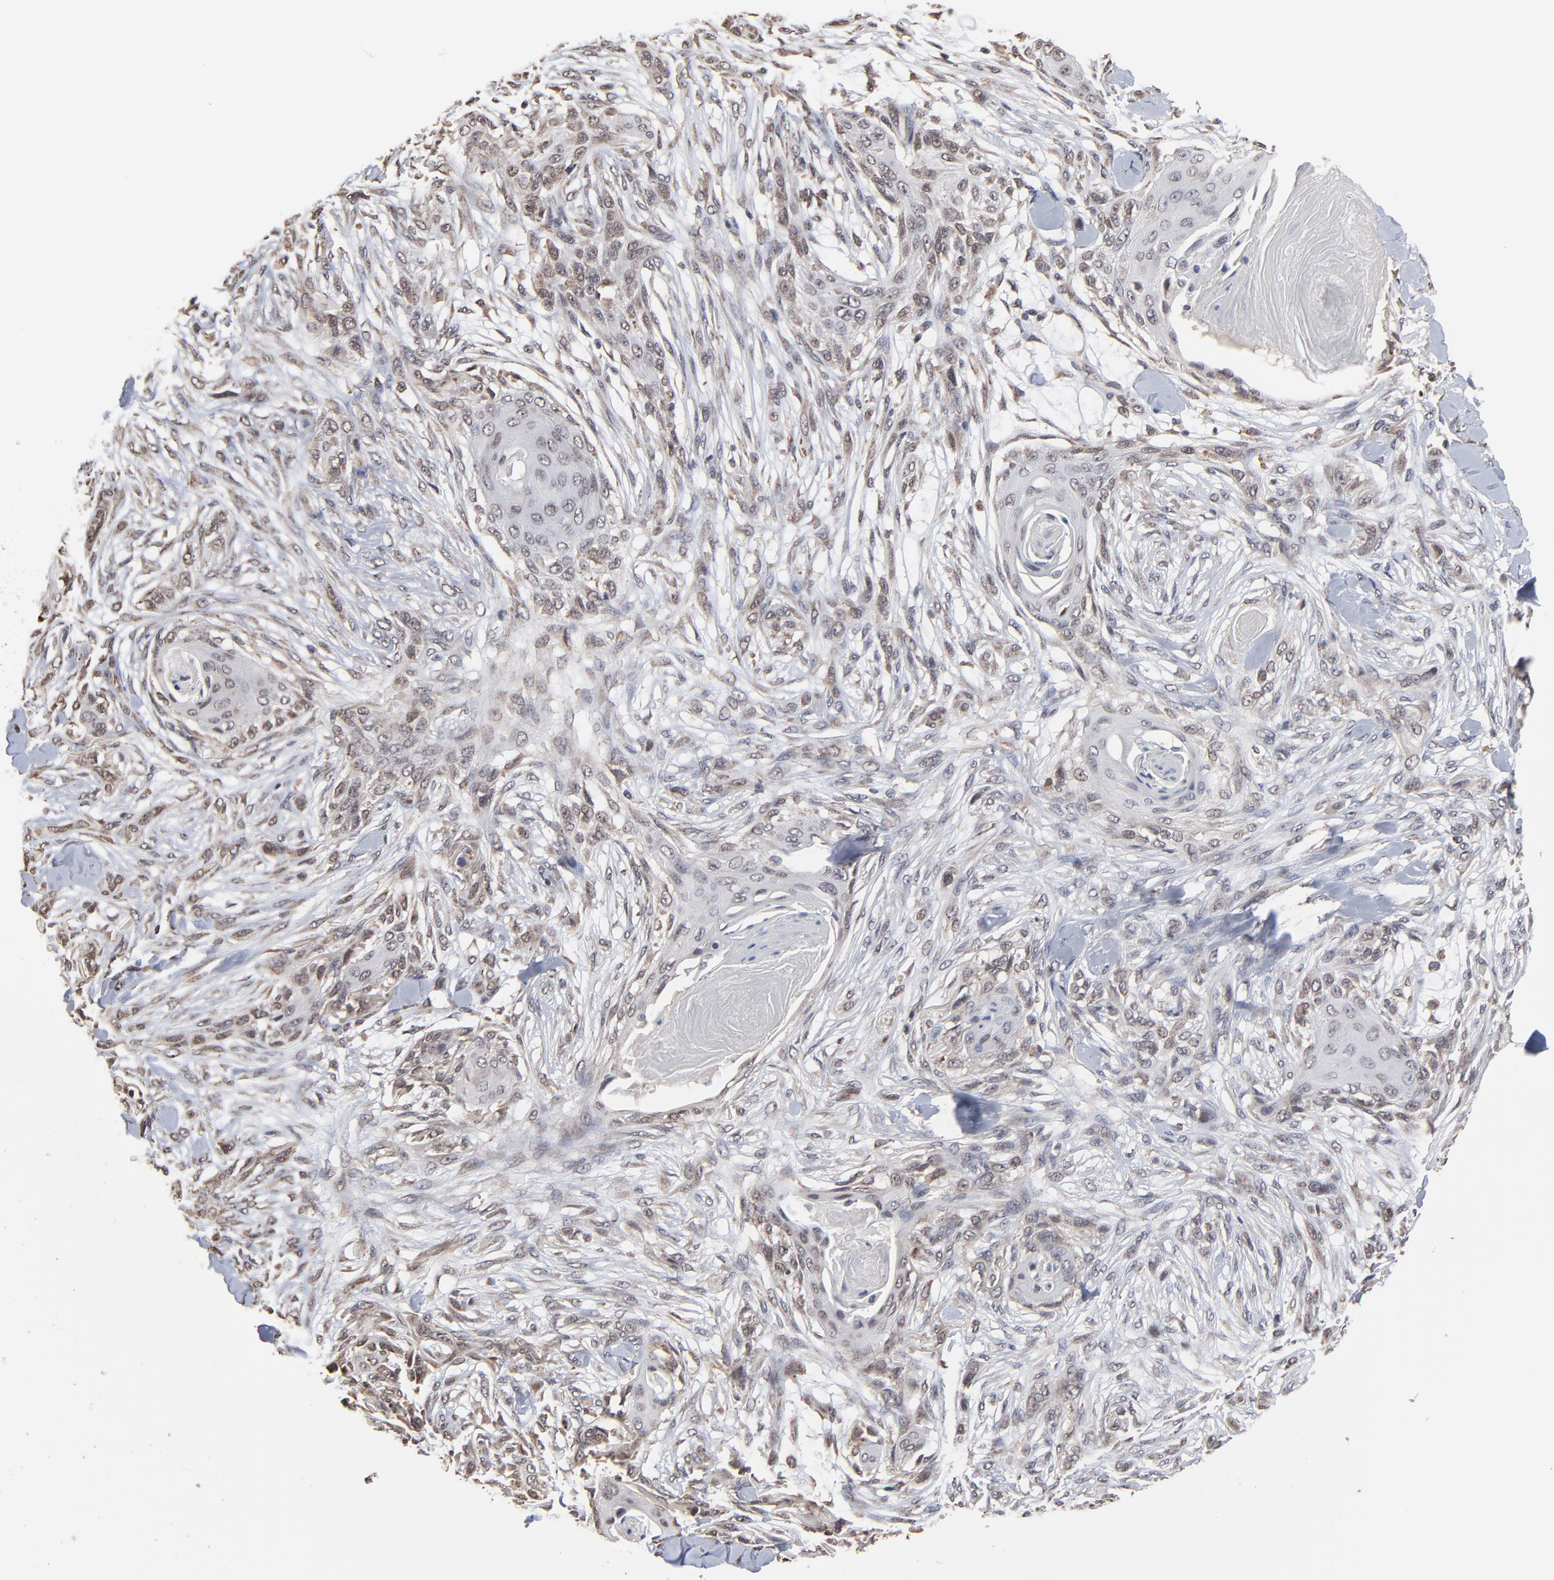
{"staining": {"intensity": "weak", "quantity": "25%-75%", "location": "cytoplasmic/membranous"}, "tissue": "skin cancer", "cell_type": "Tumor cells", "image_type": "cancer", "snomed": [{"axis": "morphology", "description": "Squamous cell carcinoma, NOS"}, {"axis": "topography", "description": "Skin"}], "caption": "Human squamous cell carcinoma (skin) stained for a protein (brown) reveals weak cytoplasmic/membranous positive staining in about 25%-75% of tumor cells.", "gene": "CHM", "patient": {"sex": "female", "age": 59}}